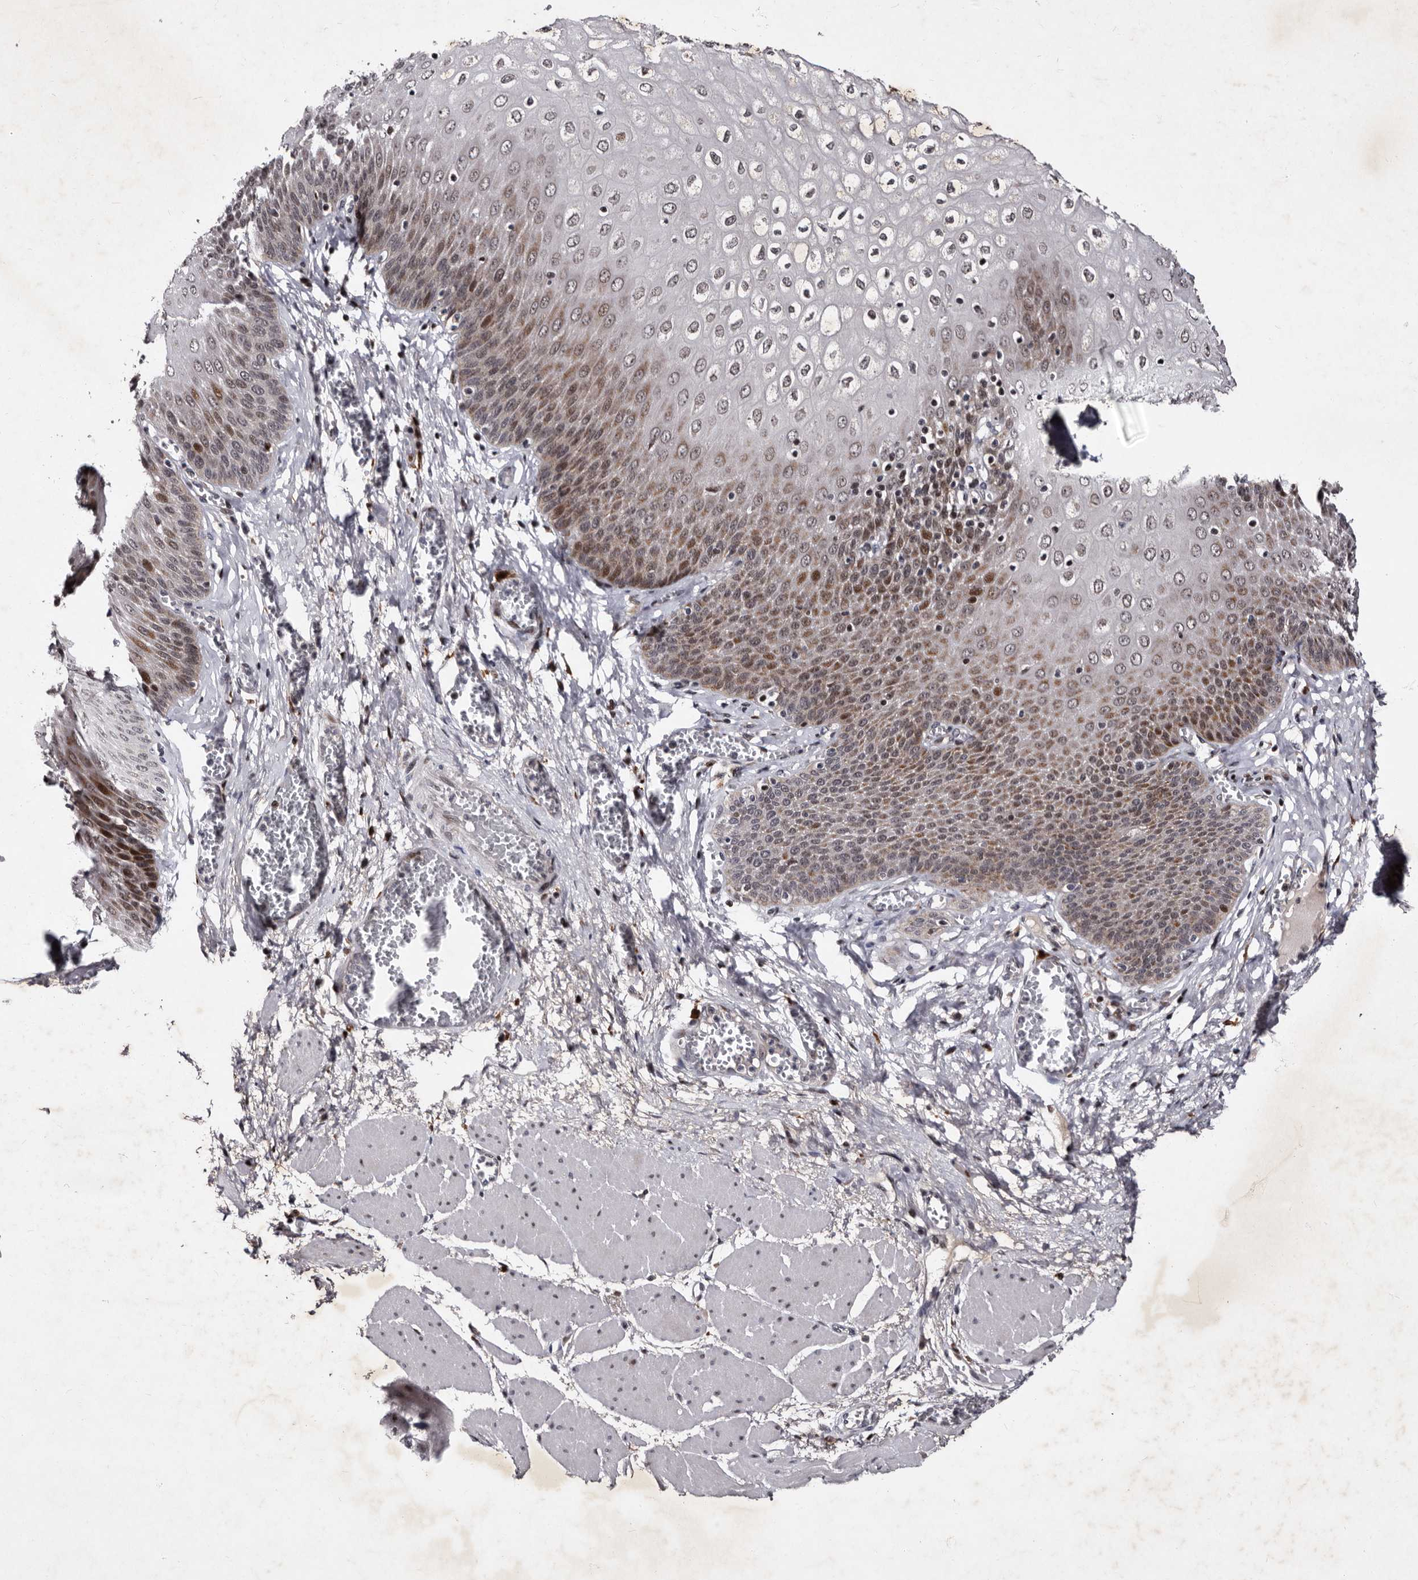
{"staining": {"intensity": "moderate", "quantity": "25%-75%", "location": "cytoplasmic/membranous,nuclear"}, "tissue": "esophagus", "cell_type": "Squamous epithelial cells", "image_type": "normal", "snomed": [{"axis": "morphology", "description": "Normal tissue, NOS"}, {"axis": "topography", "description": "Esophagus"}], "caption": "Moderate cytoplasmic/membranous,nuclear protein staining is identified in approximately 25%-75% of squamous epithelial cells in esophagus. The protein is stained brown, and the nuclei are stained in blue (DAB IHC with brightfield microscopy, high magnification).", "gene": "TNKS", "patient": {"sex": "male", "age": 60}}